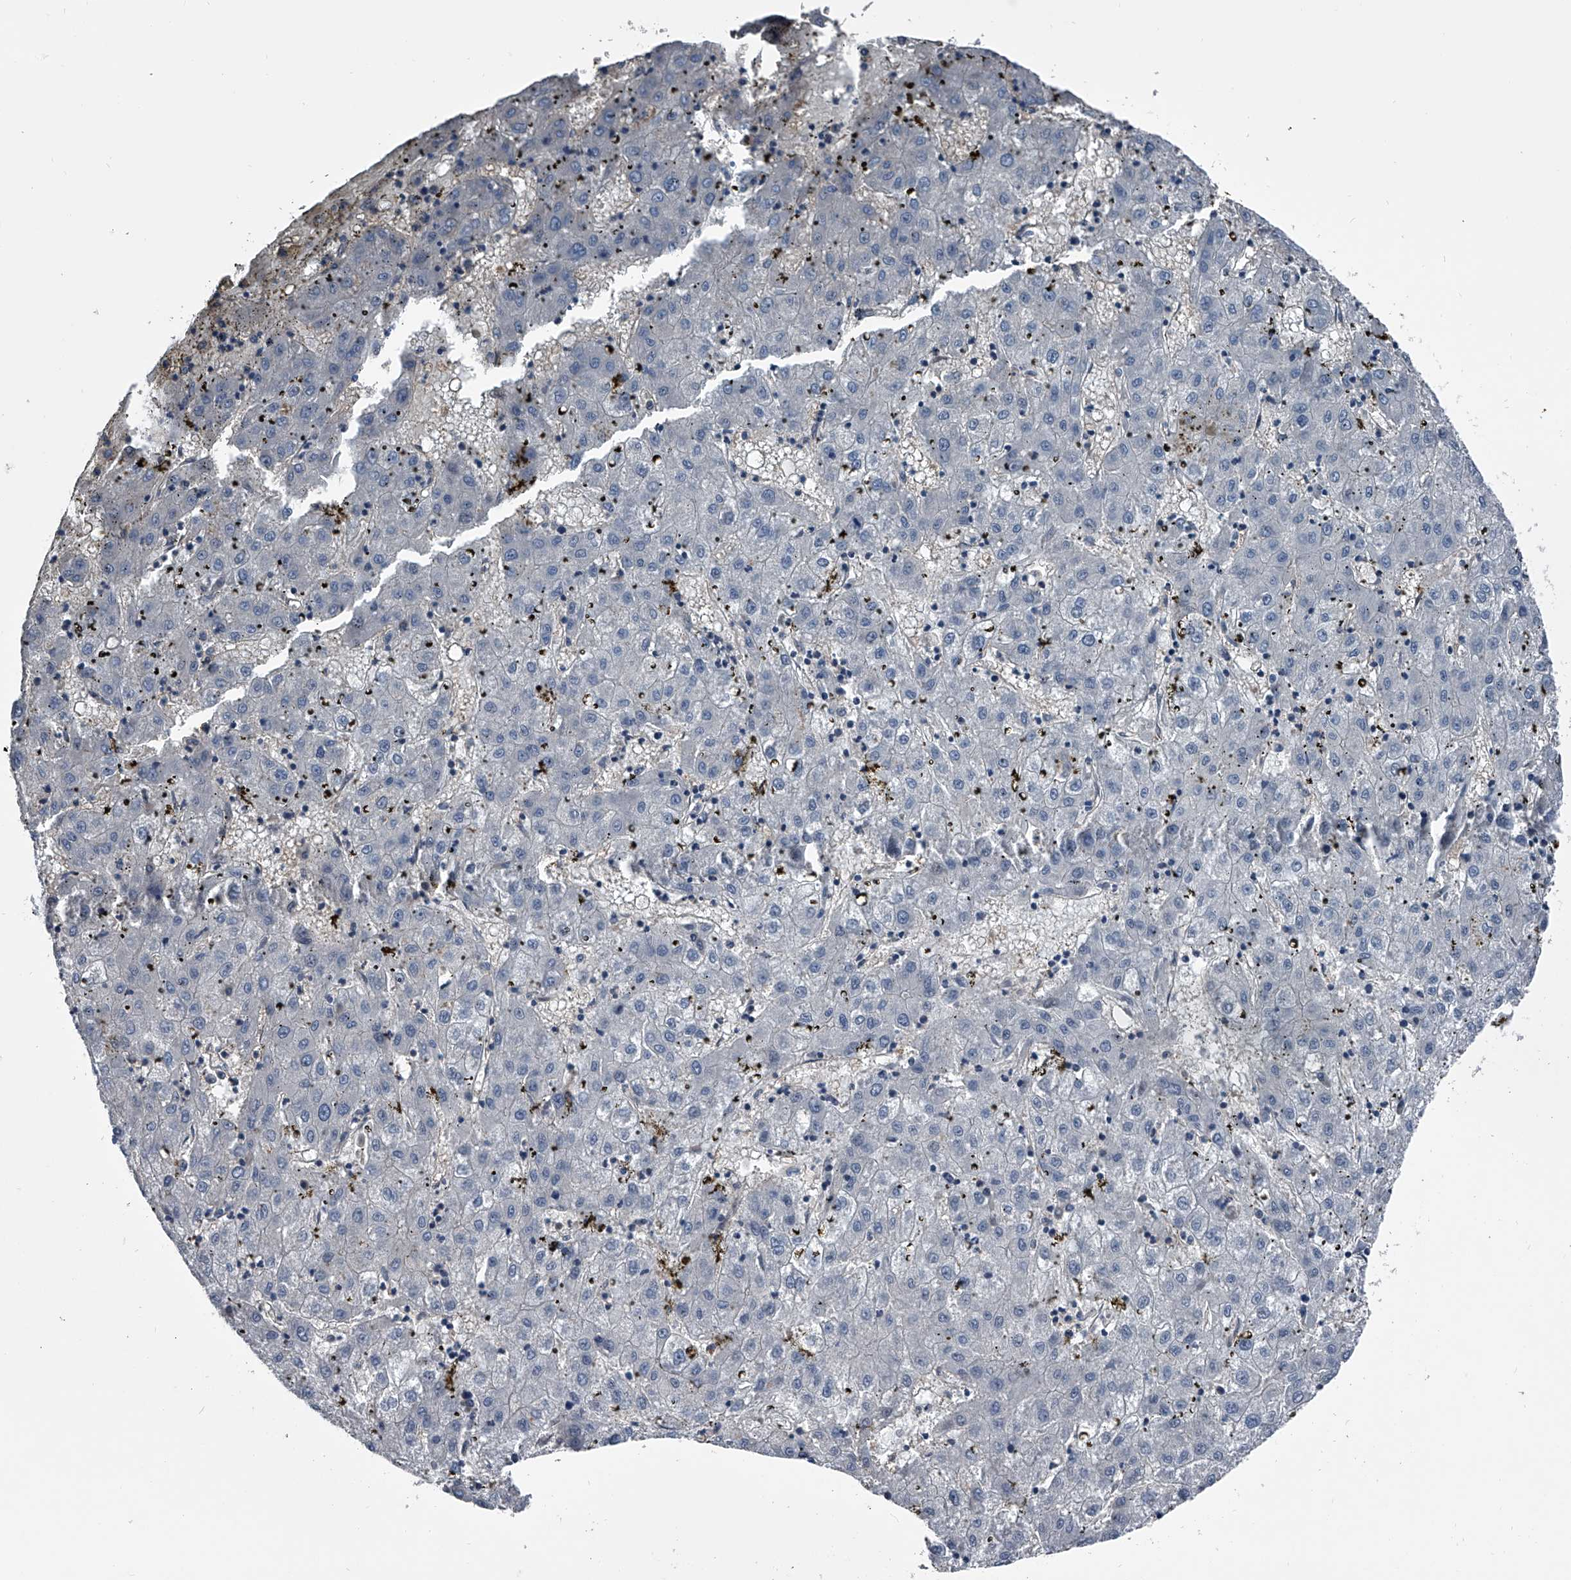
{"staining": {"intensity": "negative", "quantity": "none", "location": "none"}, "tissue": "liver cancer", "cell_type": "Tumor cells", "image_type": "cancer", "snomed": [{"axis": "morphology", "description": "Carcinoma, Hepatocellular, NOS"}, {"axis": "topography", "description": "Liver"}], "caption": "Immunohistochemistry image of liver cancer (hepatocellular carcinoma) stained for a protein (brown), which displays no expression in tumor cells.", "gene": "KIF13A", "patient": {"sex": "male", "age": 72}}